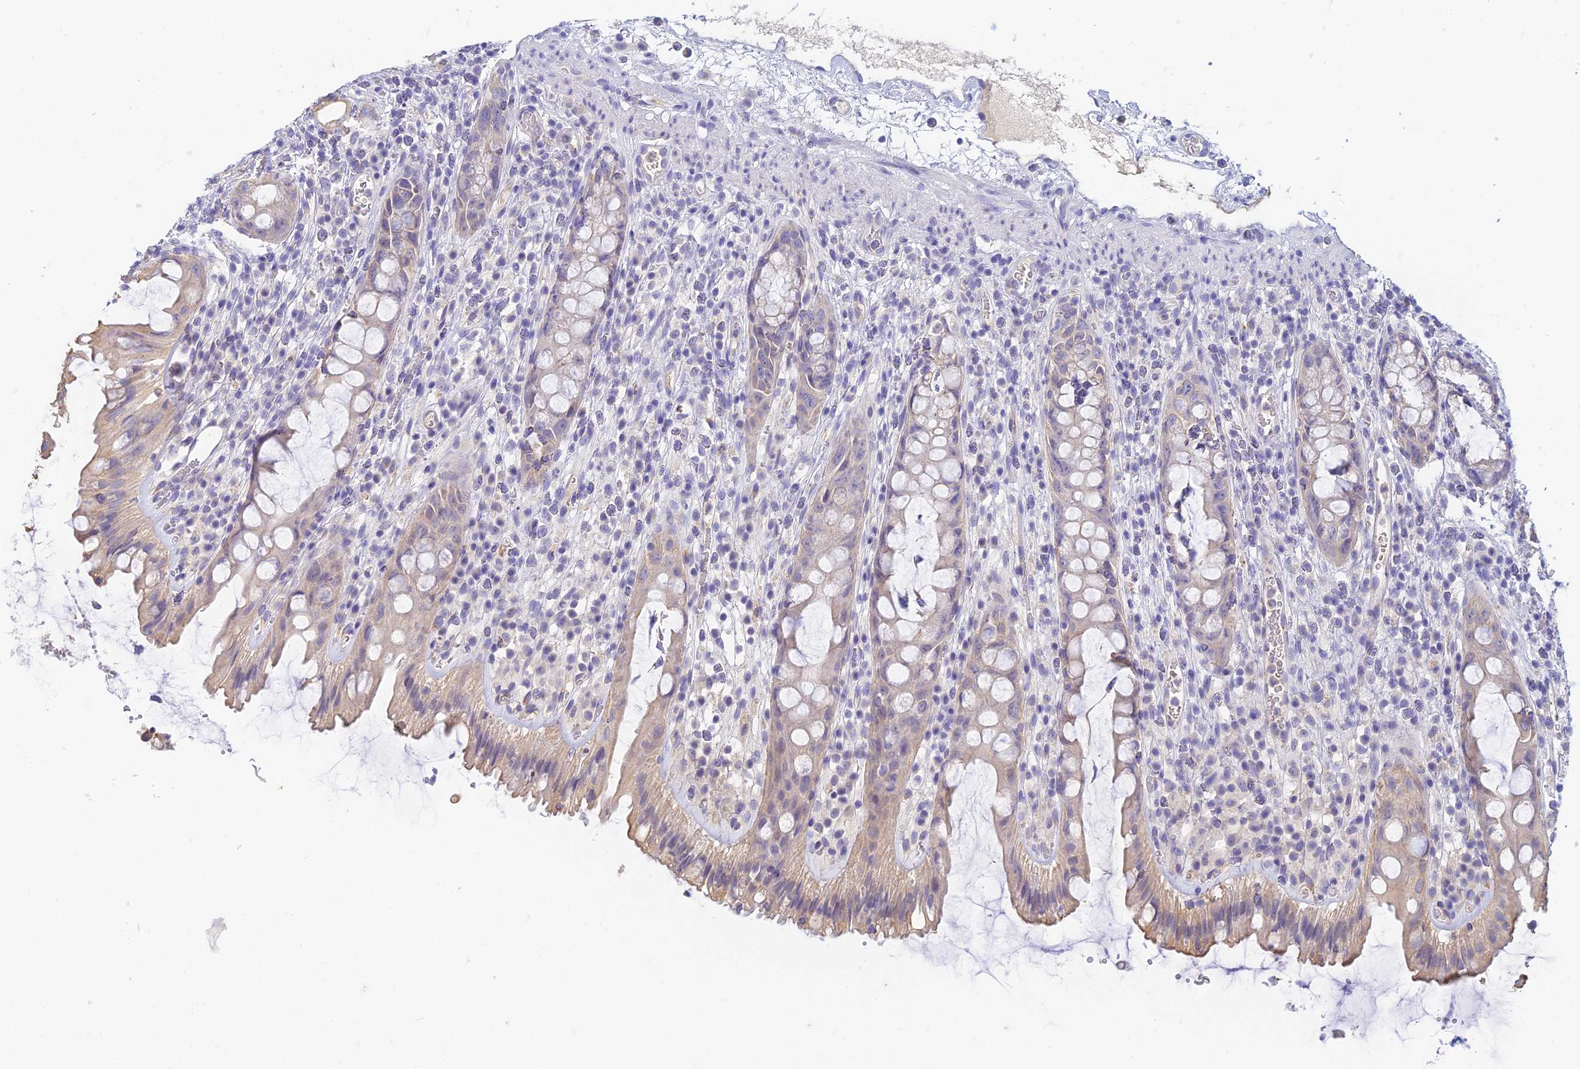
{"staining": {"intensity": "negative", "quantity": "none", "location": "none"}, "tissue": "rectum", "cell_type": "Glandular cells", "image_type": "normal", "snomed": [{"axis": "morphology", "description": "Normal tissue, NOS"}, {"axis": "topography", "description": "Rectum"}], "caption": "Immunohistochemistry (IHC) of normal human rectum displays no staining in glandular cells.", "gene": "INTS13", "patient": {"sex": "female", "age": 57}}